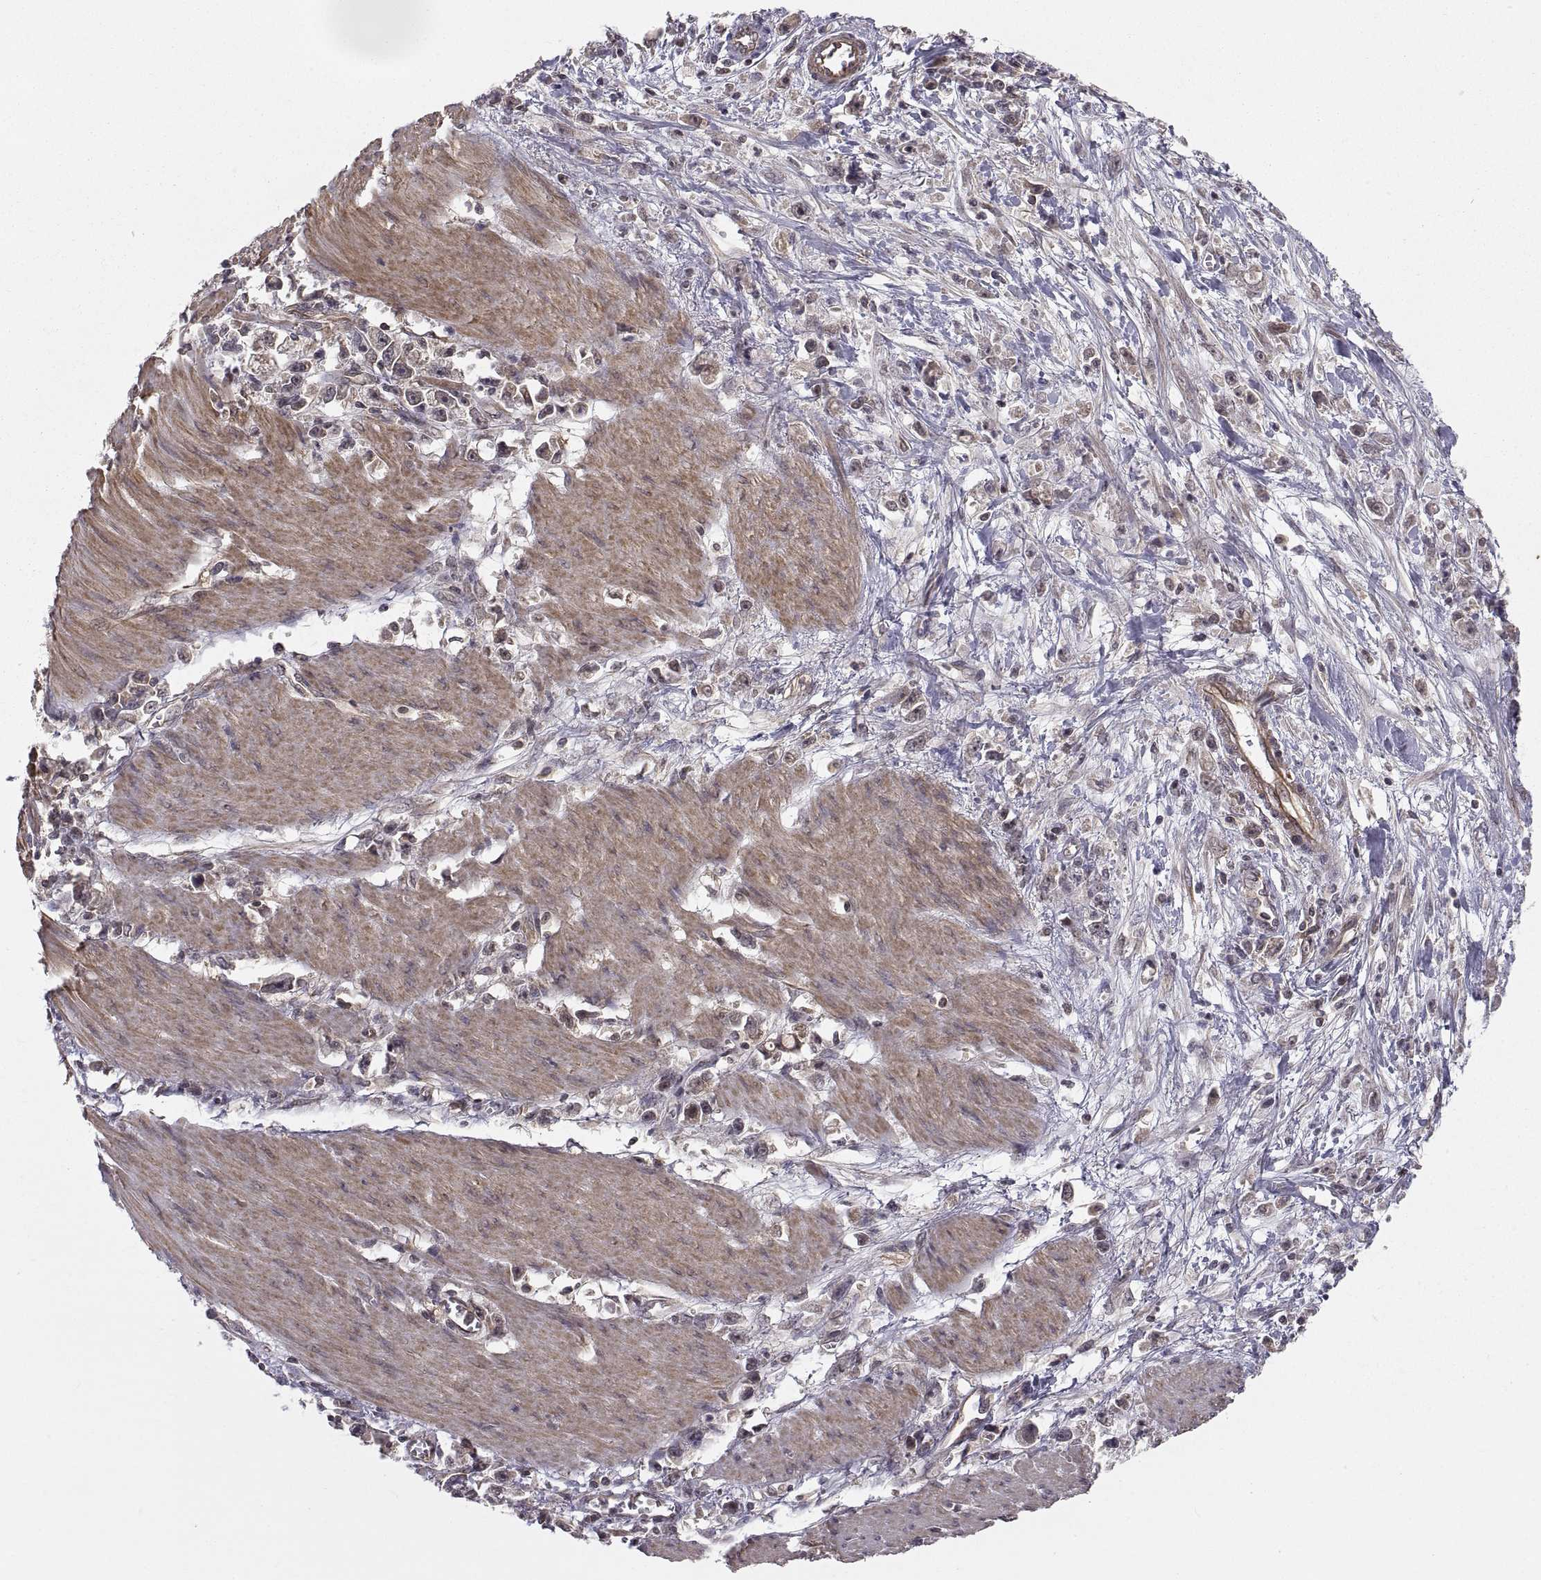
{"staining": {"intensity": "weak", "quantity": "25%-75%", "location": "cytoplasmic/membranous"}, "tissue": "stomach cancer", "cell_type": "Tumor cells", "image_type": "cancer", "snomed": [{"axis": "morphology", "description": "Adenocarcinoma, NOS"}, {"axis": "topography", "description": "Stomach"}], "caption": "Protein staining of stomach cancer tissue shows weak cytoplasmic/membranous expression in approximately 25%-75% of tumor cells. (Stains: DAB (3,3'-diaminobenzidine) in brown, nuclei in blue, Microscopy: brightfield microscopy at high magnification).", "gene": "ABL2", "patient": {"sex": "female", "age": 59}}